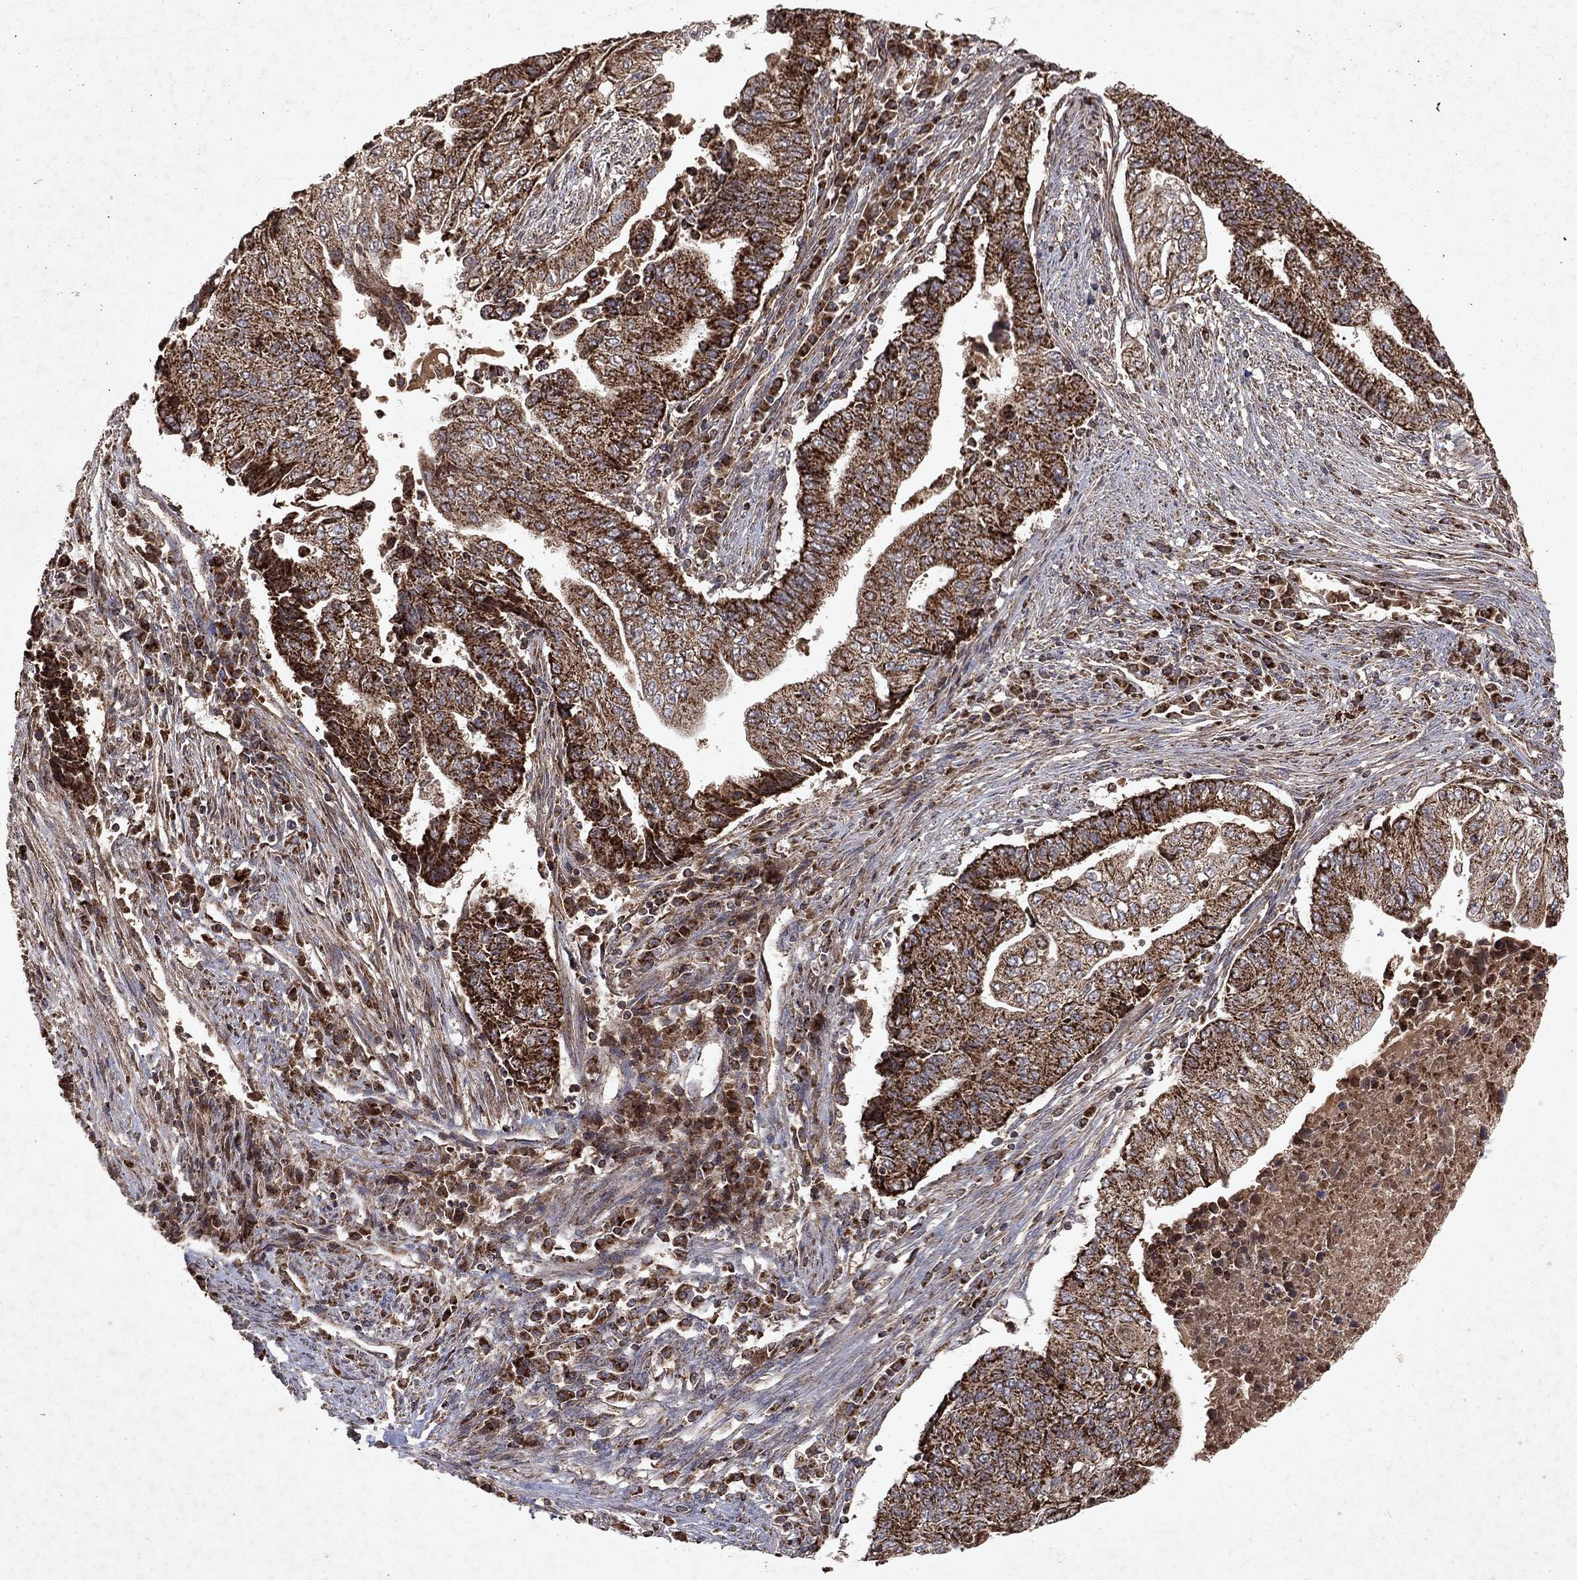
{"staining": {"intensity": "strong", "quantity": ">75%", "location": "cytoplasmic/membranous"}, "tissue": "endometrial cancer", "cell_type": "Tumor cells", "image_type": "cancer", "snomed": [{"axis": "morphology", "description": "Adenocarcinoma, NOS"}, {"axis": "topography", "description": "Uterus"}, {"axis": "topography", "description": "Endometrium"}], "caption": "Endometrial cancer was stained to show a protein in brown. There is high levels of strong cytoplasmic/membranous staining in approximately >75% of tumor cells.", "gene": "PYROXD2", "patient": {"sex": "female", "age": 54}}